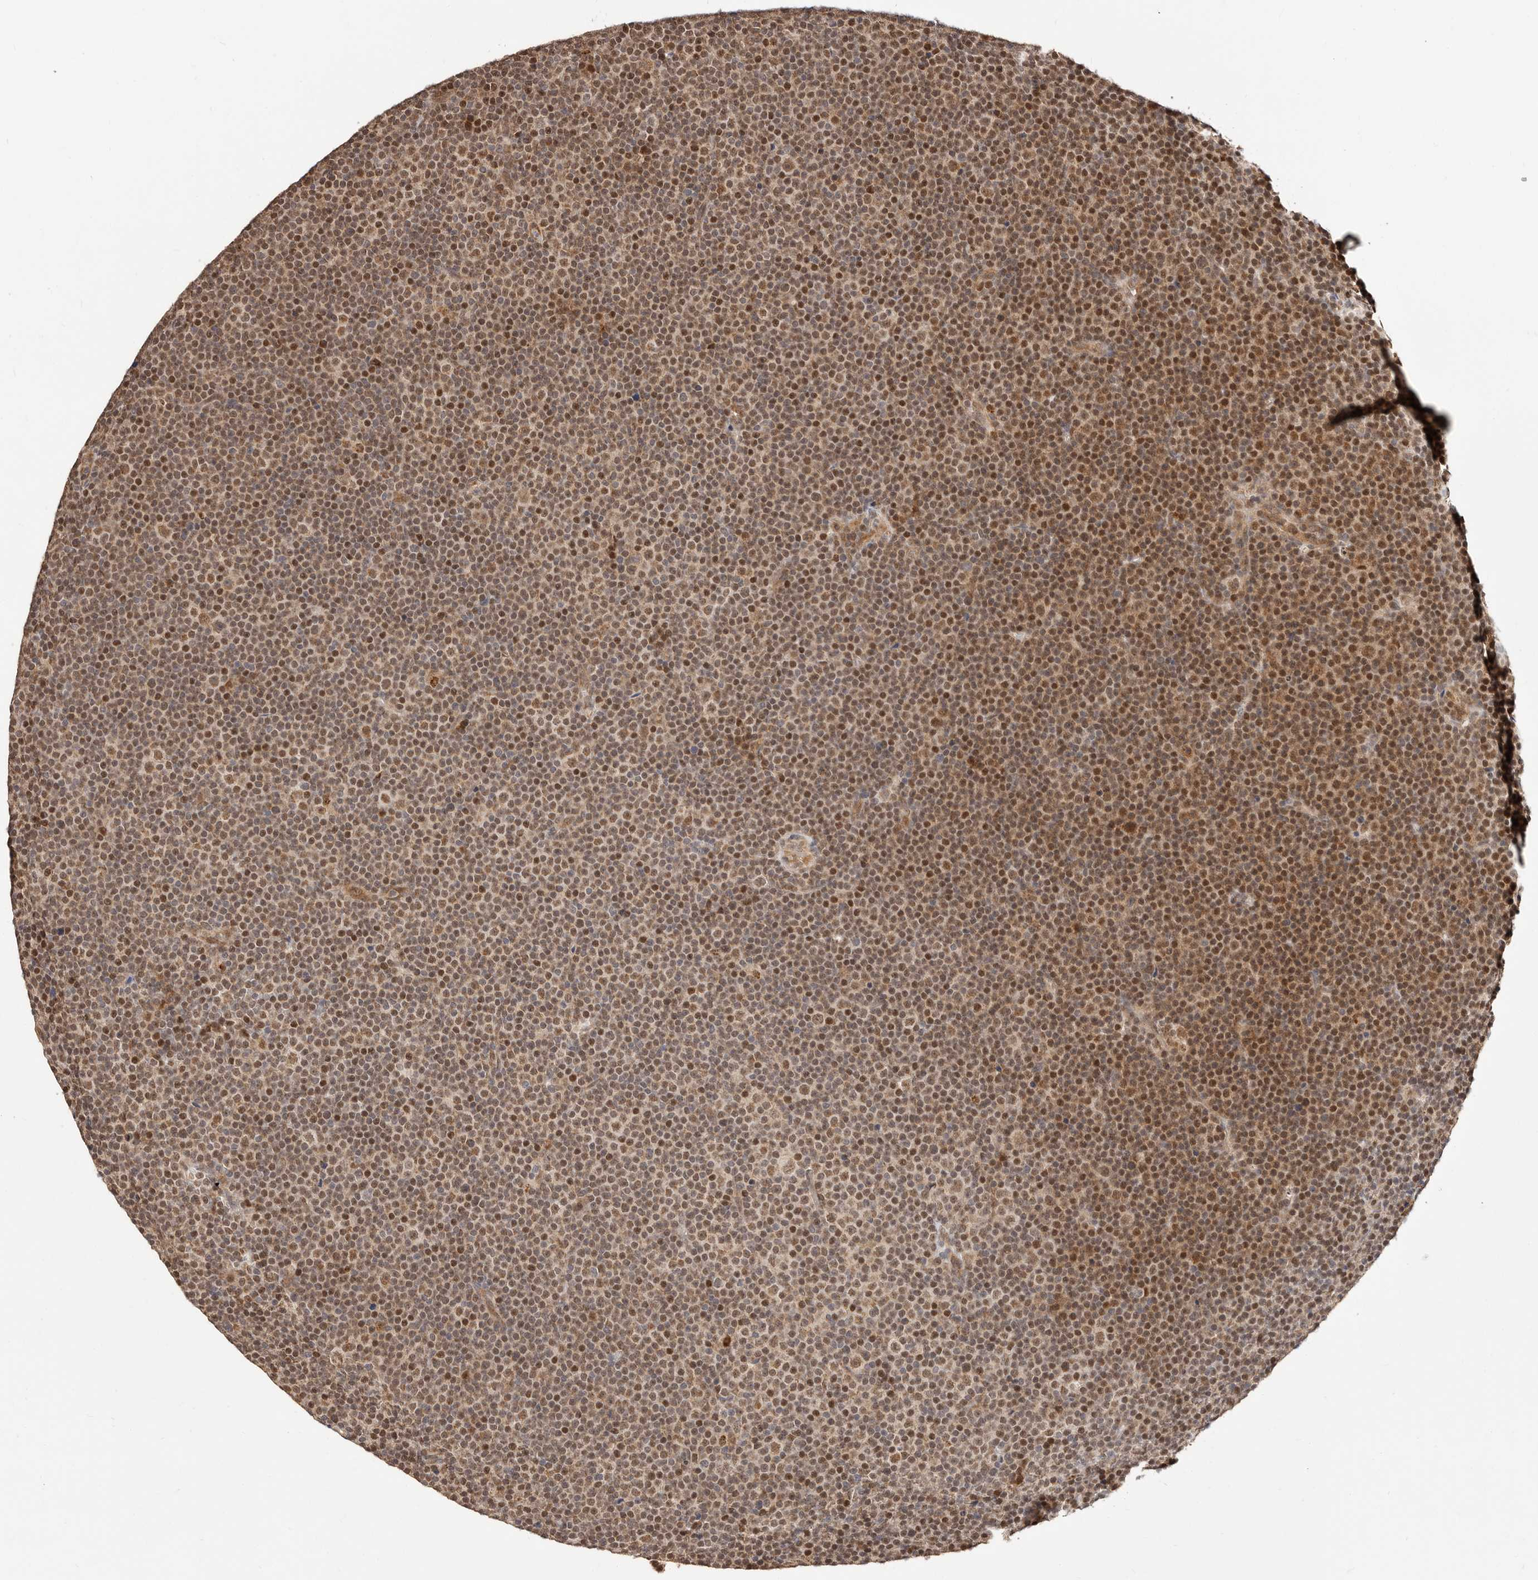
{"staining": {"intensity": "moderate", "quantity": "25%-75%", "location": "nuclear"}, "tissue": "lymphoma", "cell_type": "Tumor cells", "image_type": "cancer", "snomed": [{"axis": "morphology", "description": "Malignant lymphoma, non-Hodgkin's type, Low grade"}, {"axis": "topography", "description": "Lymph node"}], "caption": "DAB immunohistochemical staining of human malignant lymphoma, non-Hodgkin's type (low-grade) exhibits moderate nuclear protein expression in about 25%-75% of tumor cells.", "gene": "CTNNBL1", "patient": {"sex": "female", "age": 67}}